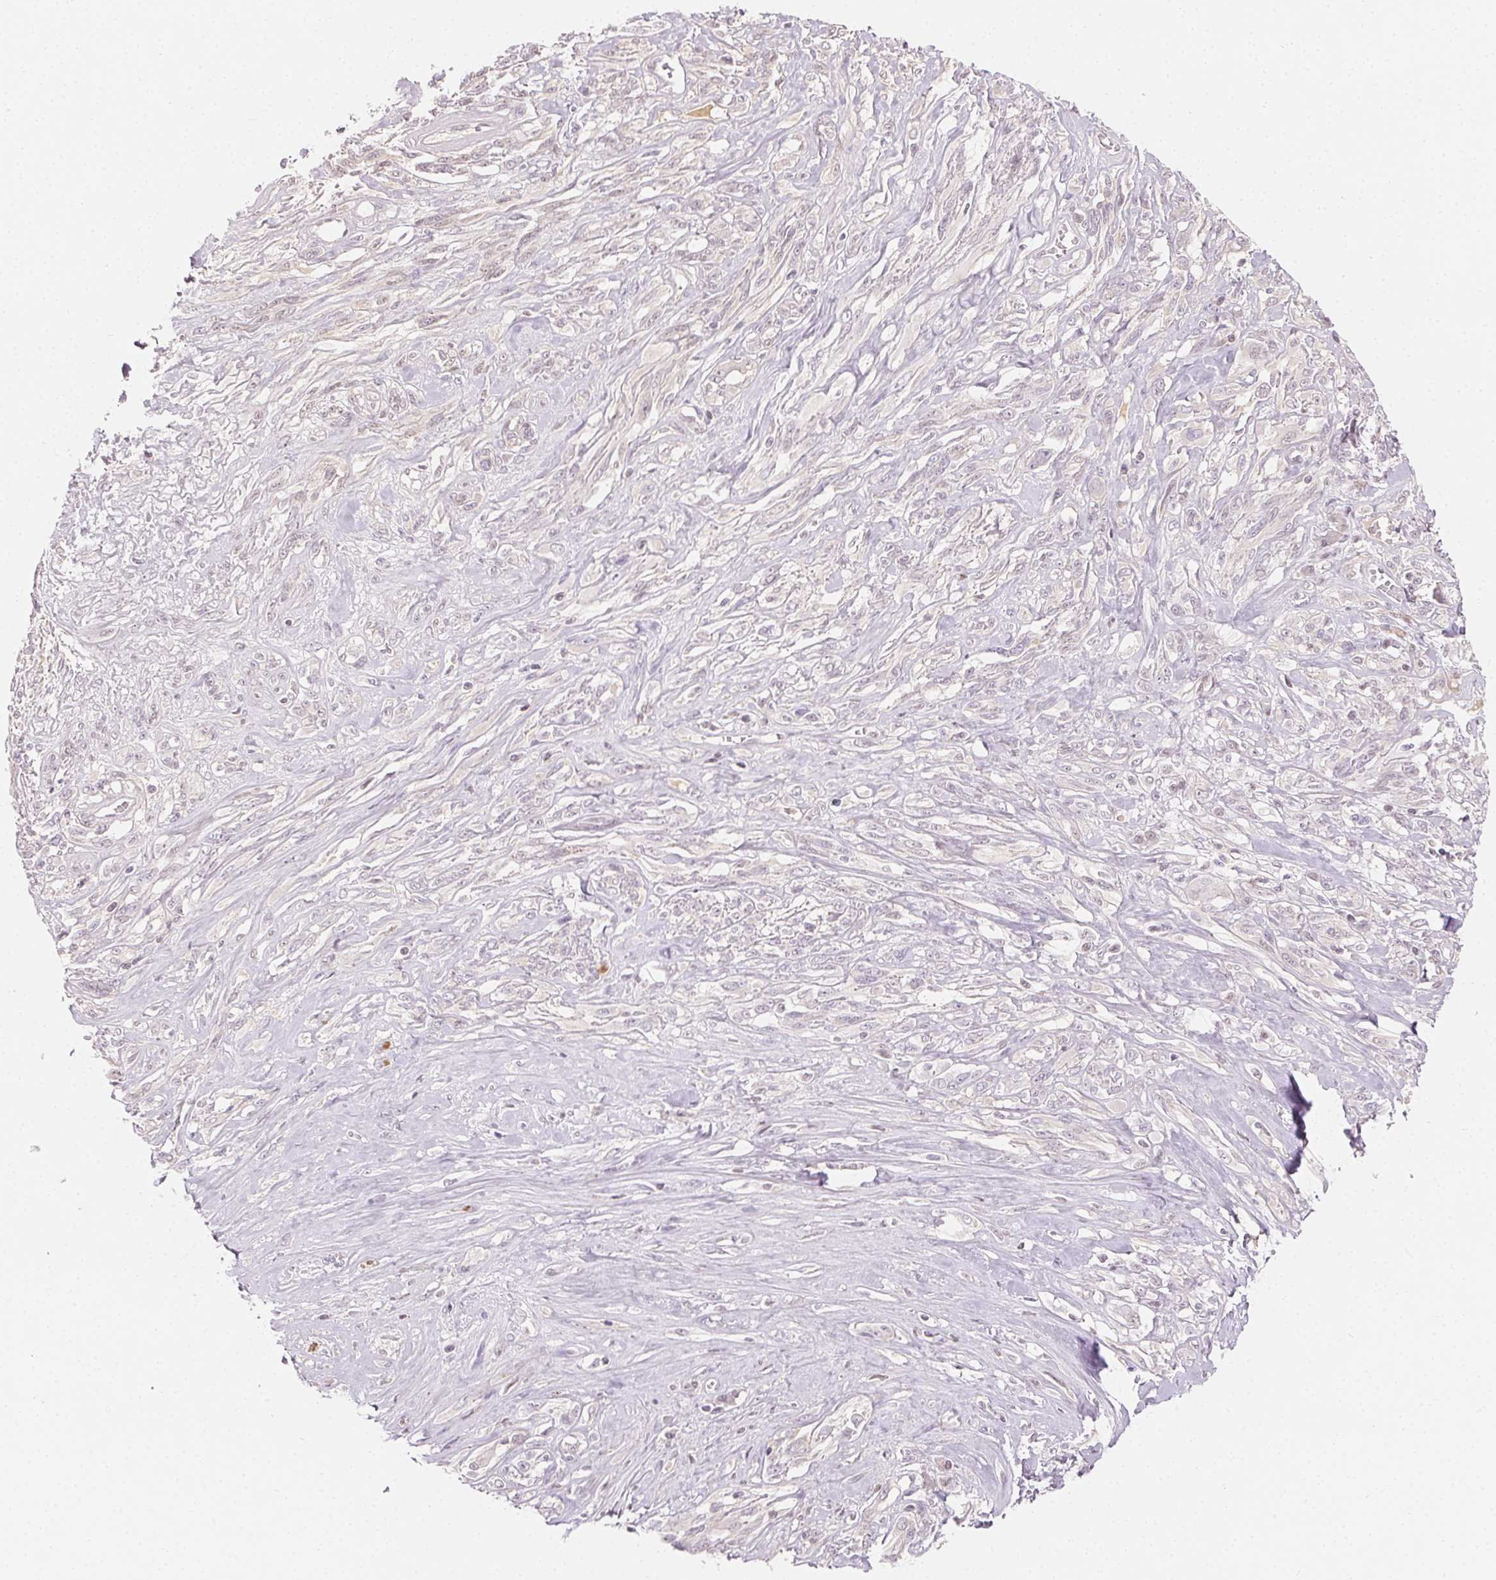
{"staining": {"intensity": "negative", "quantity": "none", "location": "none"}, "tissue": "melanoma", "cell_type": "Tumor cells", "image_type": "cancer", "snomed": [{"axis": "morphology", "description": "Malignant melanoma, NOS"}, {"axis": "topography", "description": "Skin"}], "caption": "A photomicrograph of human melanoma is negative for staining in tumor cells. (Brightfield microscopy of DAB immunohistochemistry (IHC) at high magnification).", "gene": "AFM", "patient": {"sex": "female", "age": 91}}